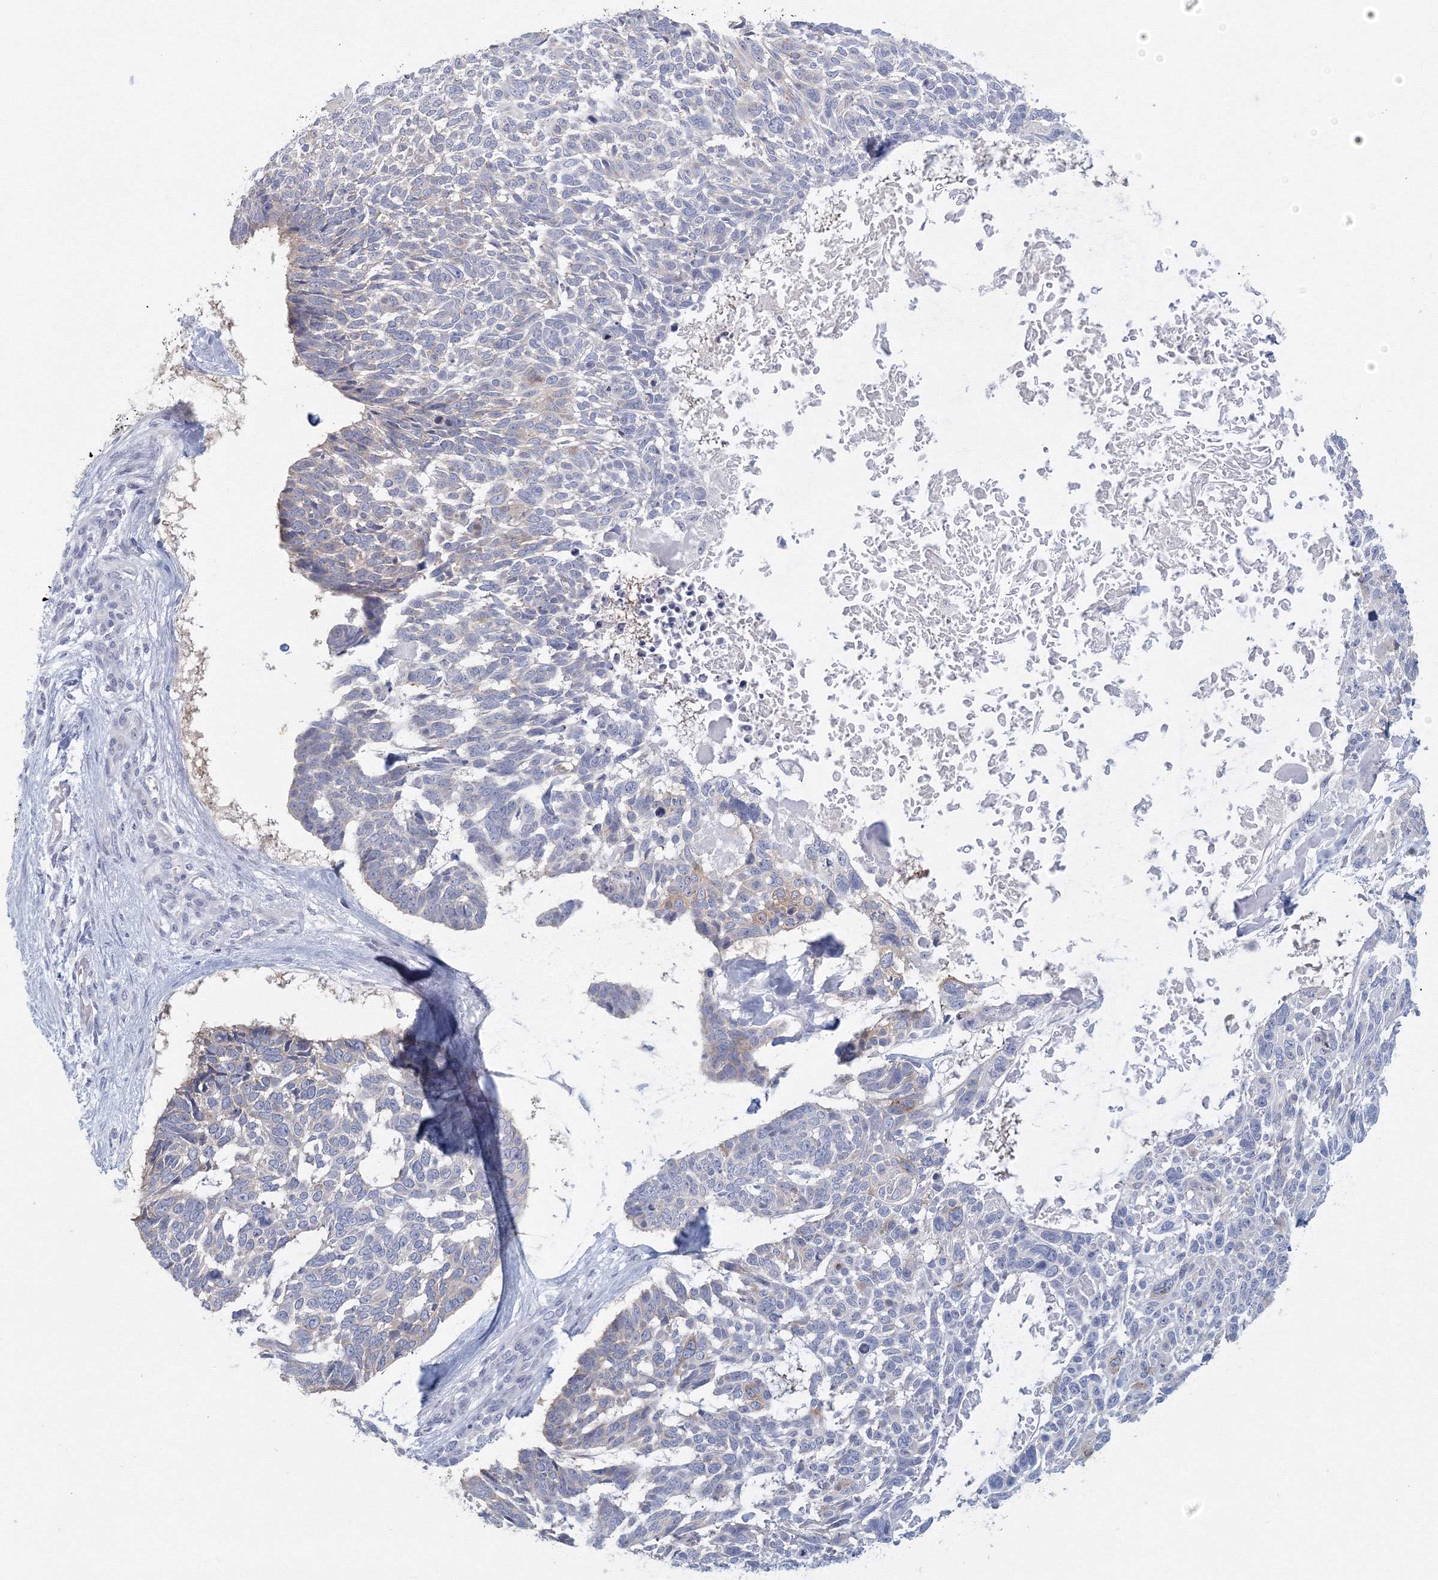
{"staining": {"intensity": "negative", "quantity": "none", "location": "none"}, "tissue": "skin cancer", "cell_type": "Tumor cells", "image_type": "cancer", "snomed": [{"axis": "morphology", "description": "Basal cell carcinoma"}, {"axis": "topography", "description": "Skin"}], "caption": "Tumor cells show no significant expression in basal cell carcinoma (skin).", "gene": "TACC2", "patient": {"sex": "male", "age": 88}}